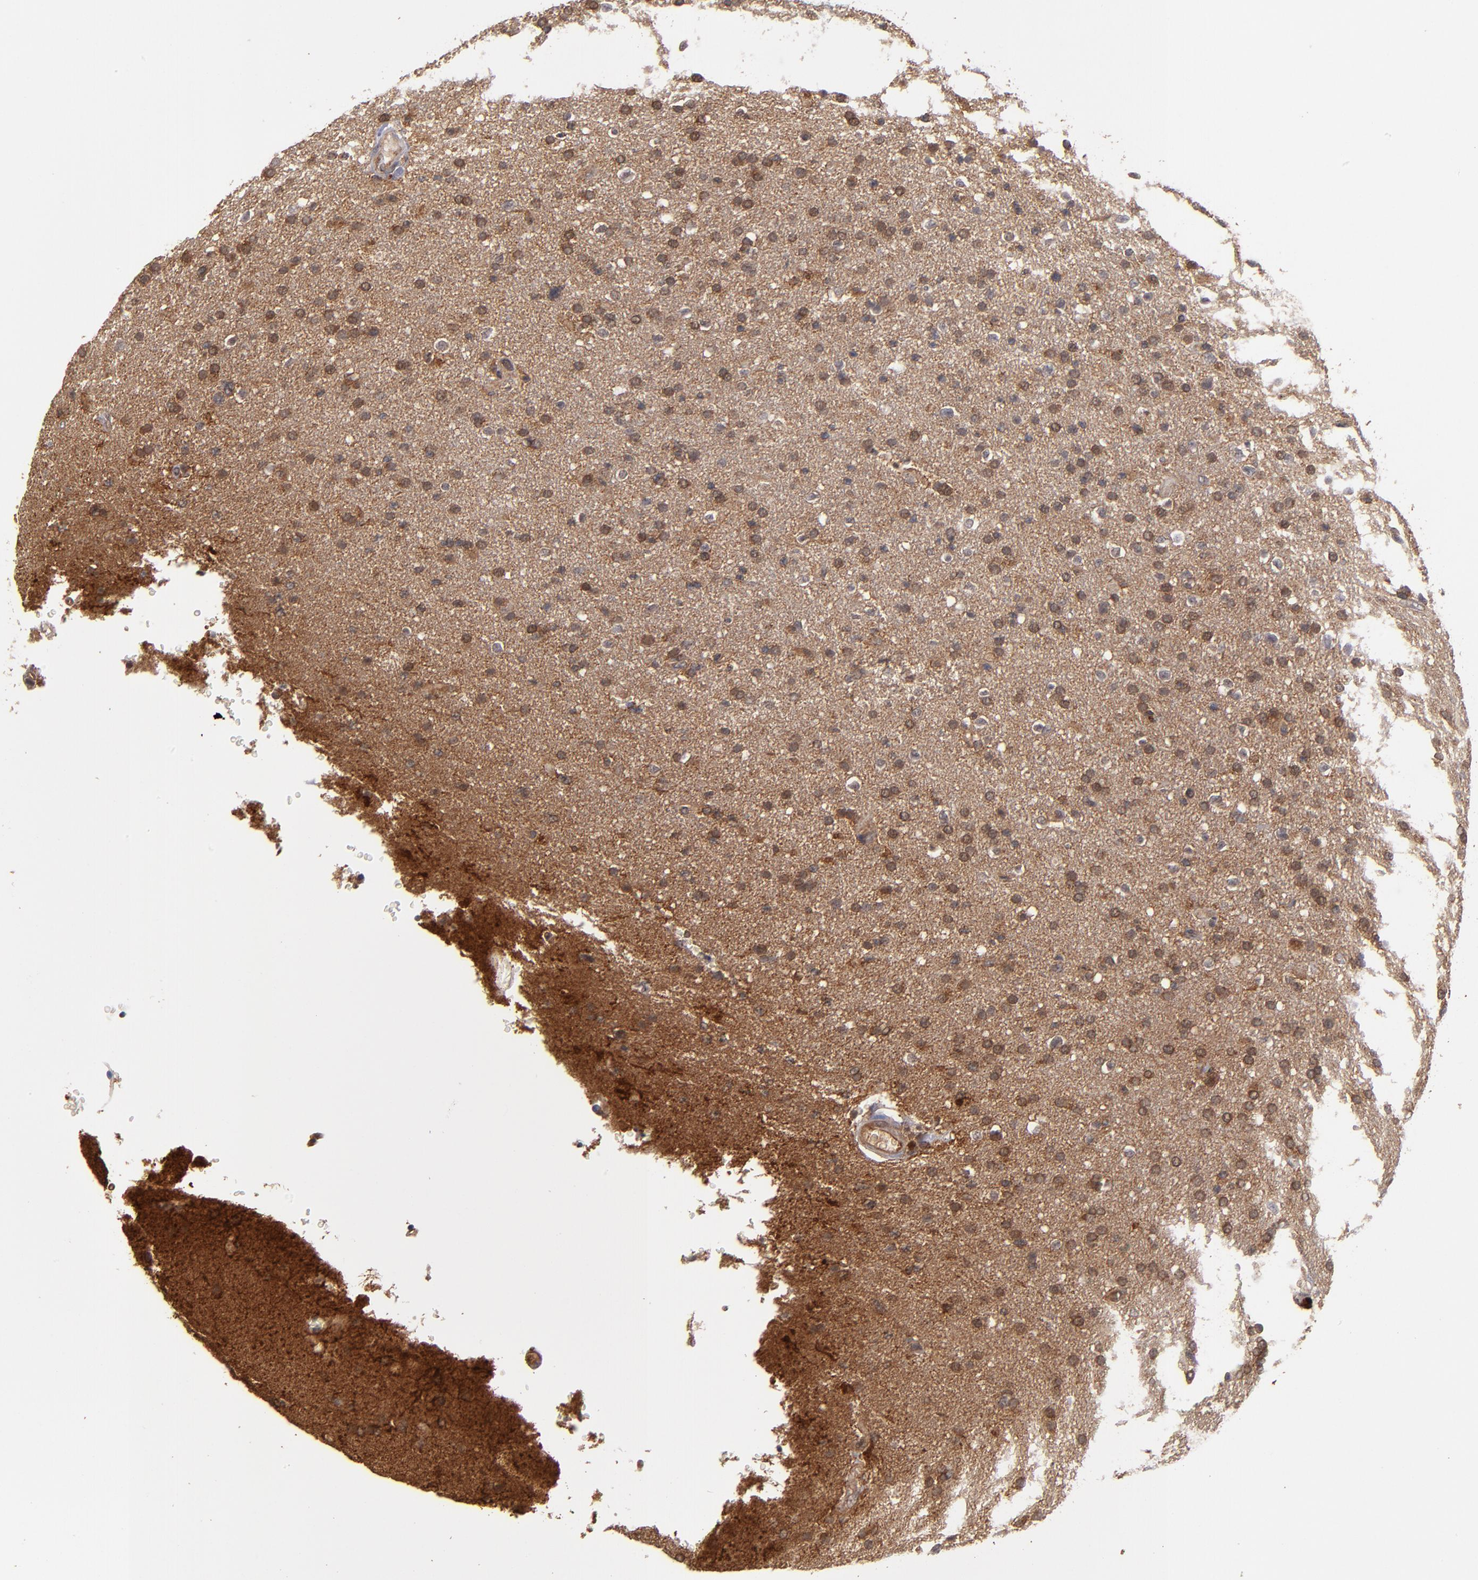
{"staining": {"intensity": "weak", "quantity": "25%-75%", "location": "cytoplasmic/membranous"}, "tissue": "glioma", "cell_type": "Tumor cells", "image_type": "cancer", "snomed": [{"axis": "morphology", "description": "Glioma, malignant, High grade"}, {"axis": "topography", "description": "Brain"}], "caption": "Immunohistochemical staining of malignant glioma (high-grade) demonstrates low levels of weak cytoplasmic/membranous protein positivity in about 25%-75% of tumor cells.", "gene": "BDKRB1", "patient": {"sex": "male", "age": 33}}